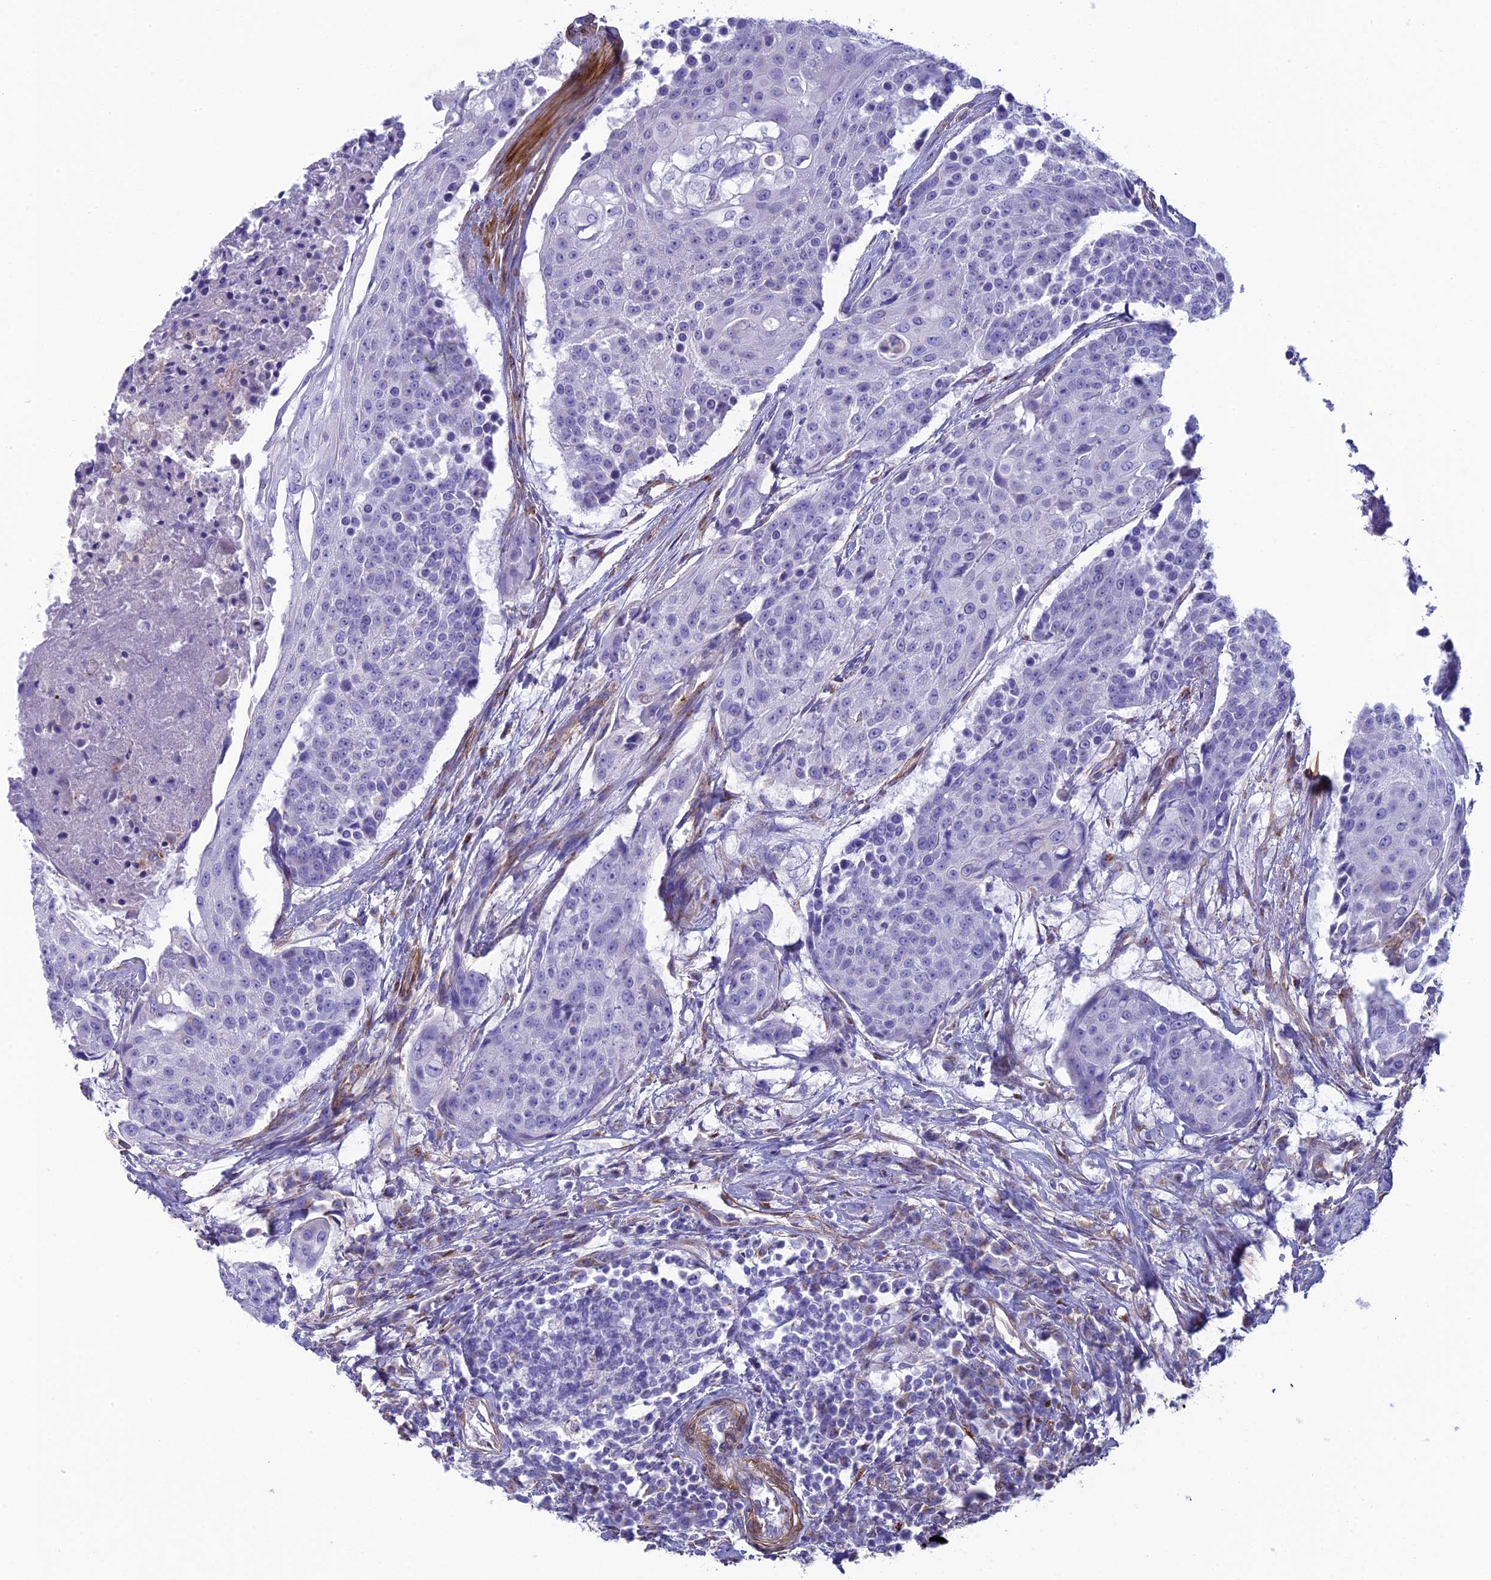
{"staining": {"intensity": "negative", "quantity": "none", "location": "none"}, "tissue": "urothelial cancer", "cell_type": "Tumor cells", "image_type": "cancer", "snomed": [{"axis": "morphology", "description": "Urothelial carcinoma, High grade"}, {"axis": "topography", "description": "Urinary bladder"}], "caption": "The micrograph demonstrates no staining of tumor cells in urothelial cancer. The staining is performed using DAB (3,3'-diaminobenzidine) brown chromogen with nuclei counter-stained in using hematoxylin.", "gene": "TNS1", "patient": {"sex": "female", "age": 63}}